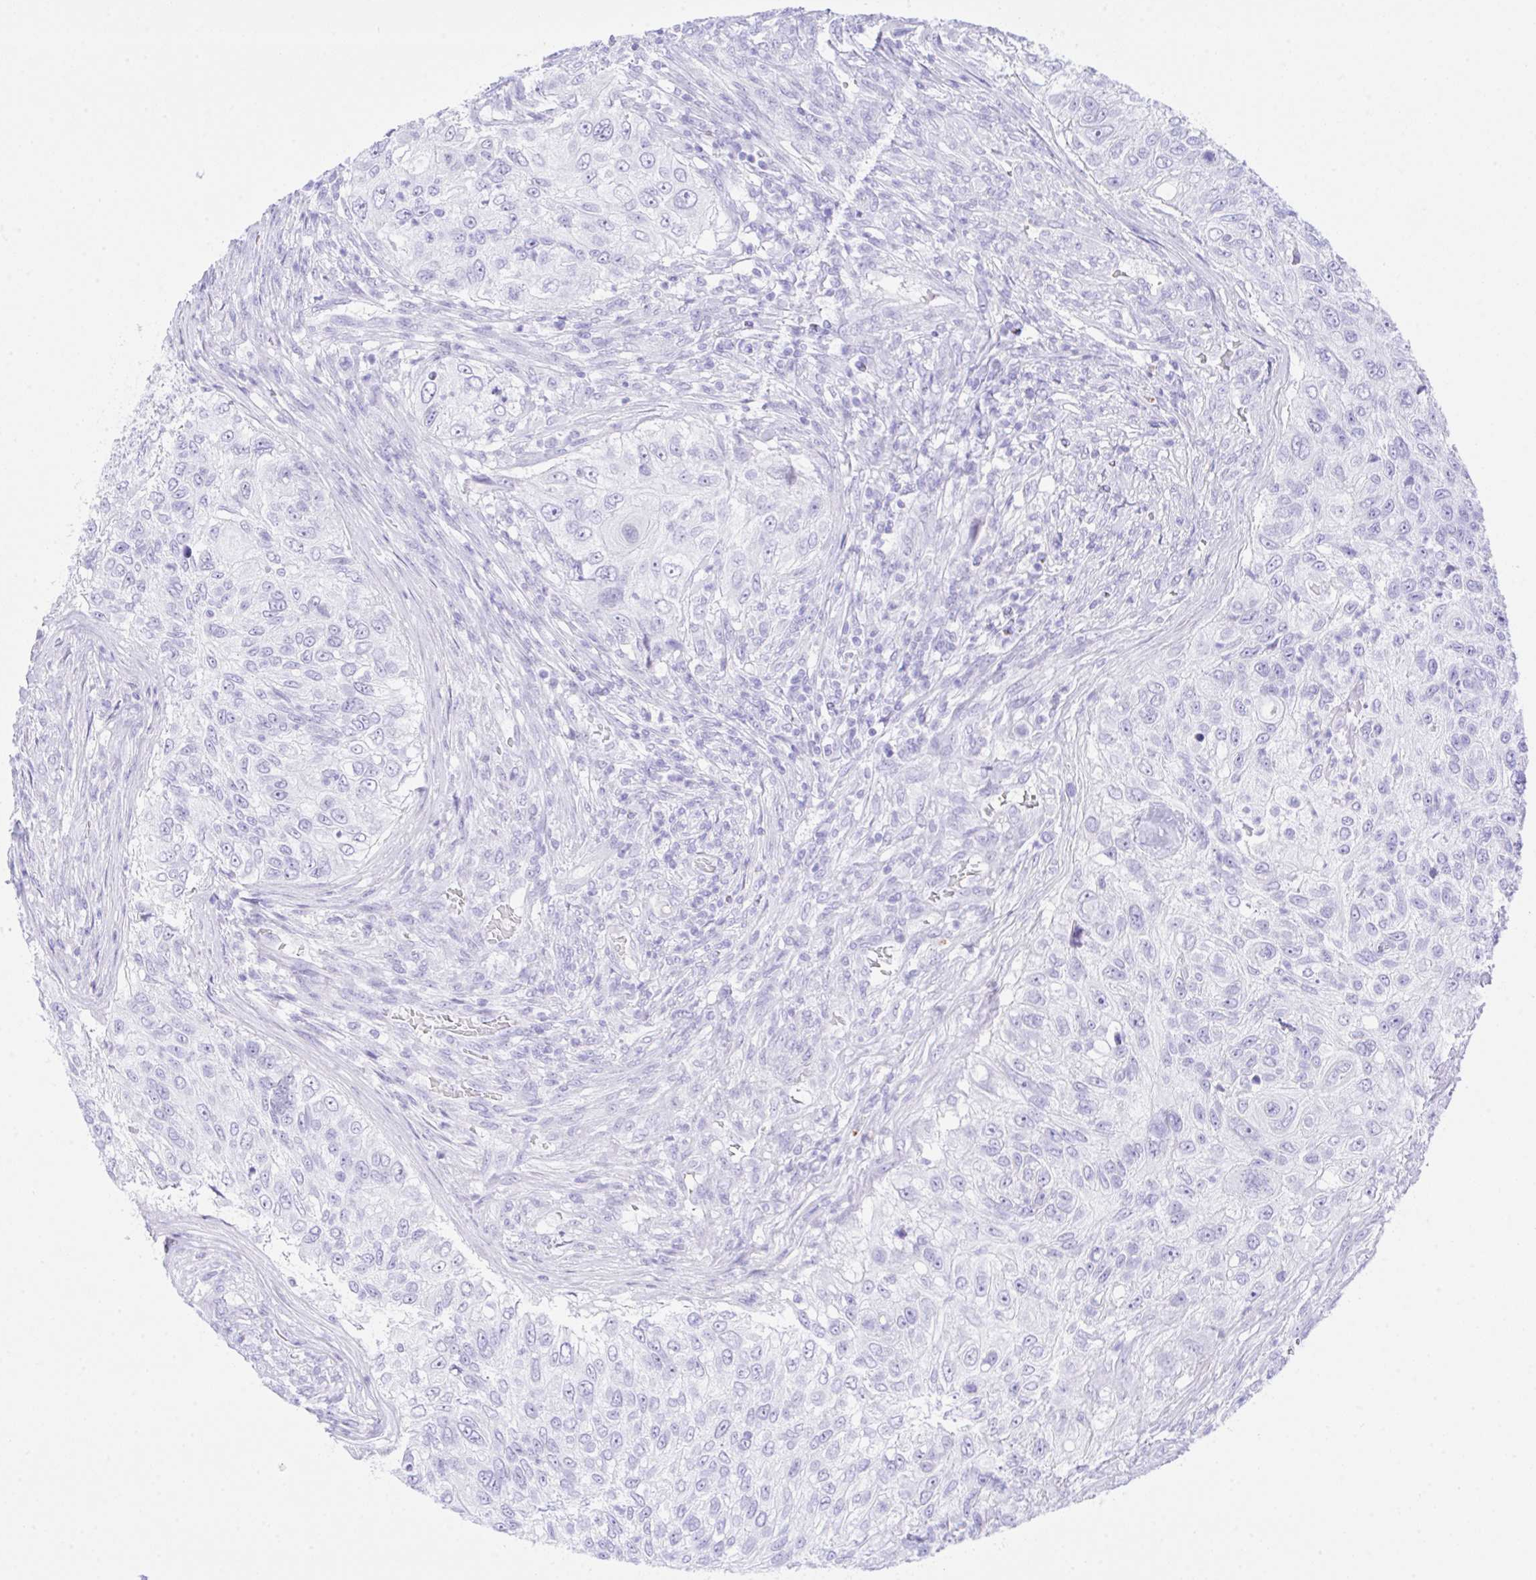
{"staining": {"intensity": "negative", "quantity": "none", "location": "none"}, "tissue": "urothelial cancer", "cell_type": "Tumor cells", "image_type": "cancer", "snomed": [{"axis": "morphology", "description": "Urothelial carcinoma, High grade"}, {"axis": "topography", "description": "Urinary bladder"}], "caption": "This image is of urothelial cancer stained with IHC to label a protein in brown with the nuclei are counter-stained blue. There is no staining in tumor cells. (Brightfield microscopy of DAB (3,3'-diaminobenzidine) IHC at high magnification).", "gene": "SELENOV", "patient": {"sex": "female", "age": 60}}